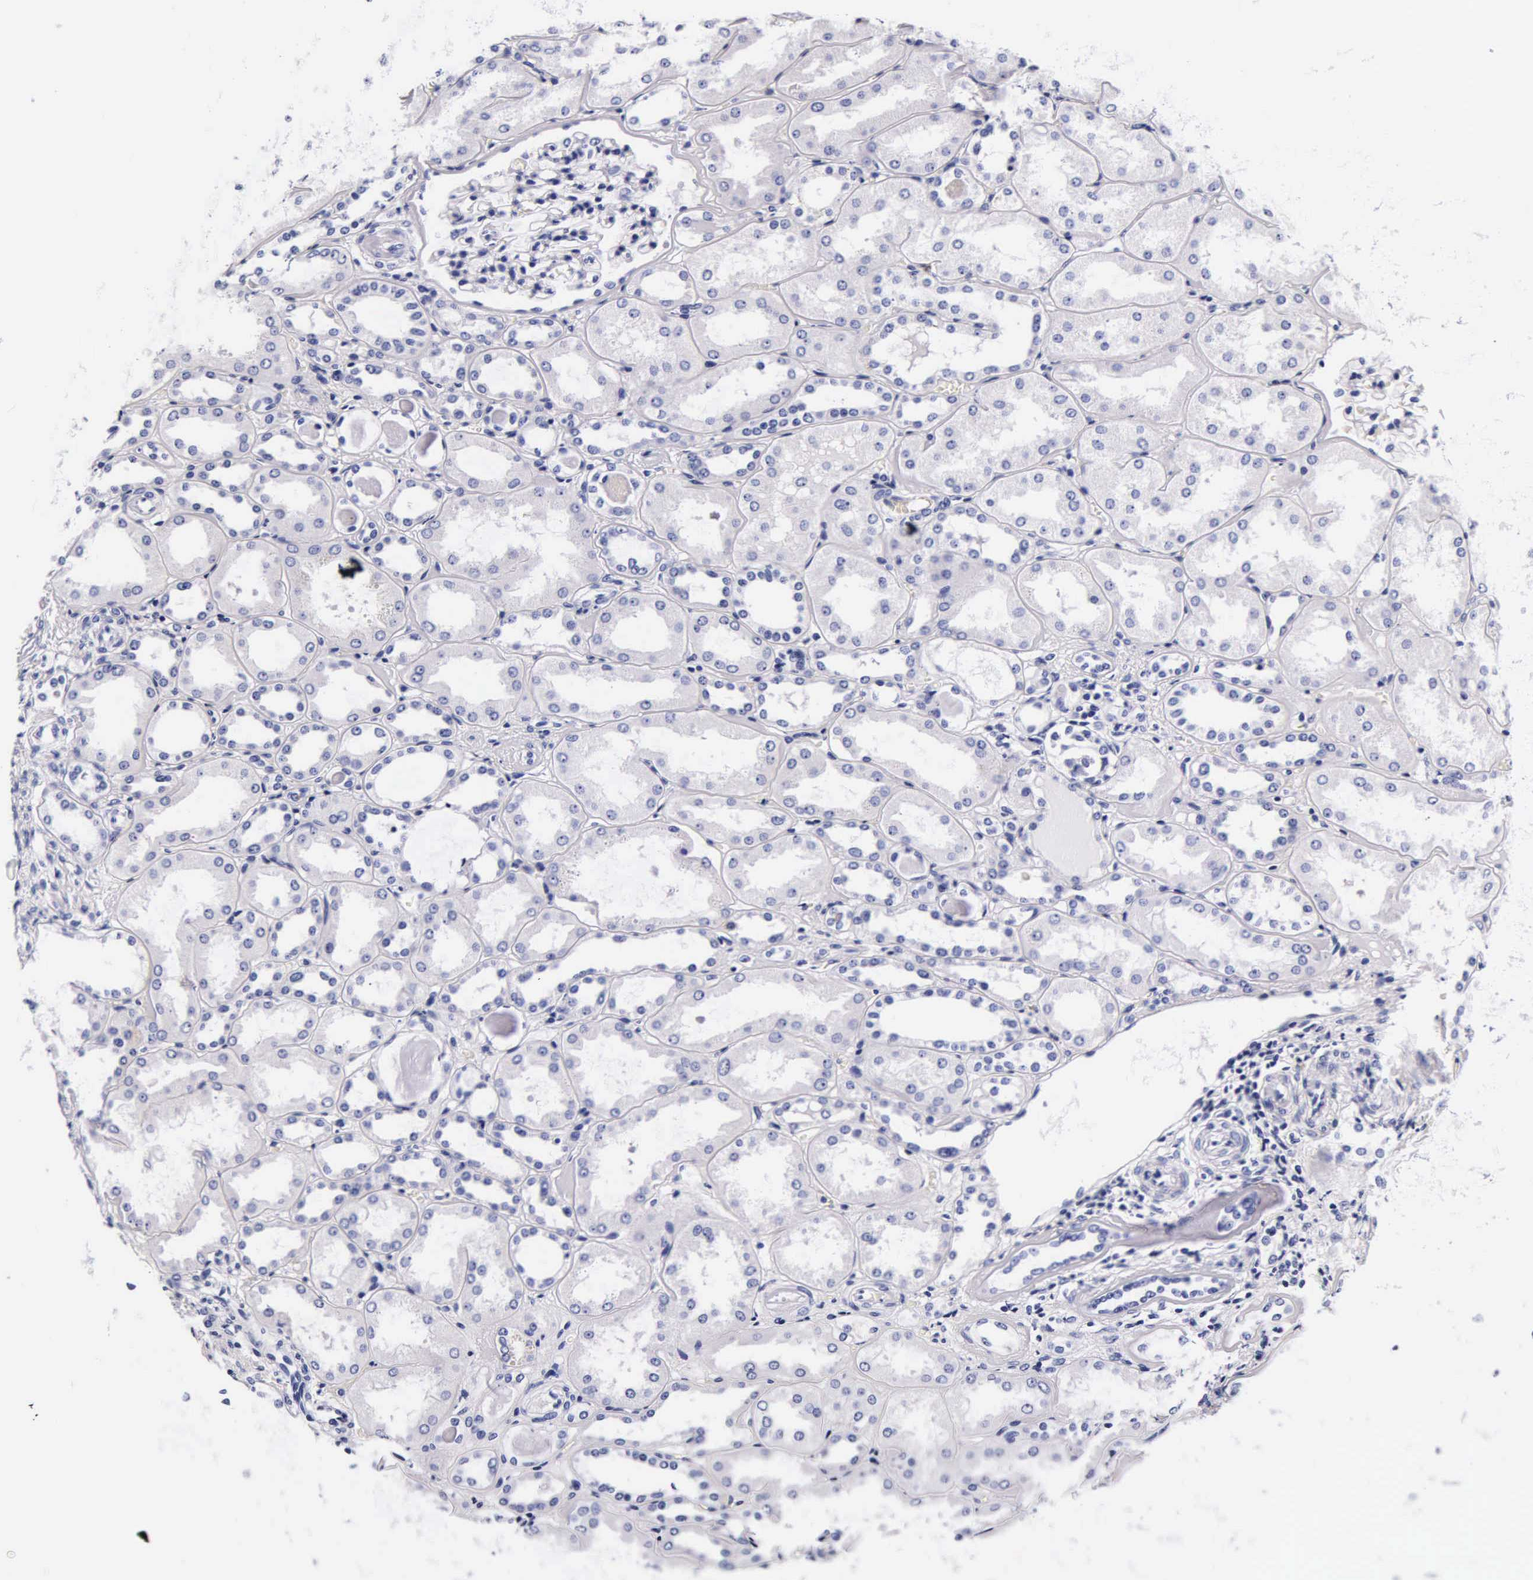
{"staining": {"intensity": "negative", "quantity": "none", "location": "none"}, "tissue": "kidney", "cell_type": "Cells in glomeruli", "image_type": "normal", "snomed": [{"axis": "morphology", "description": "Normal tissue, NOS"}, {"axis": "topography", "description": "Kidney"}], "caption": "Immunohistochemistry histopathology image of normal kidney stained for a protein (brown), which reveals no positivity in cells in glomeruli. (DAB (3,3'-diaminobenzidine) IHC with hematoxylin counter stain).", "gene": "DGCR2", "patient": {"sex": "male", "age": 61}}